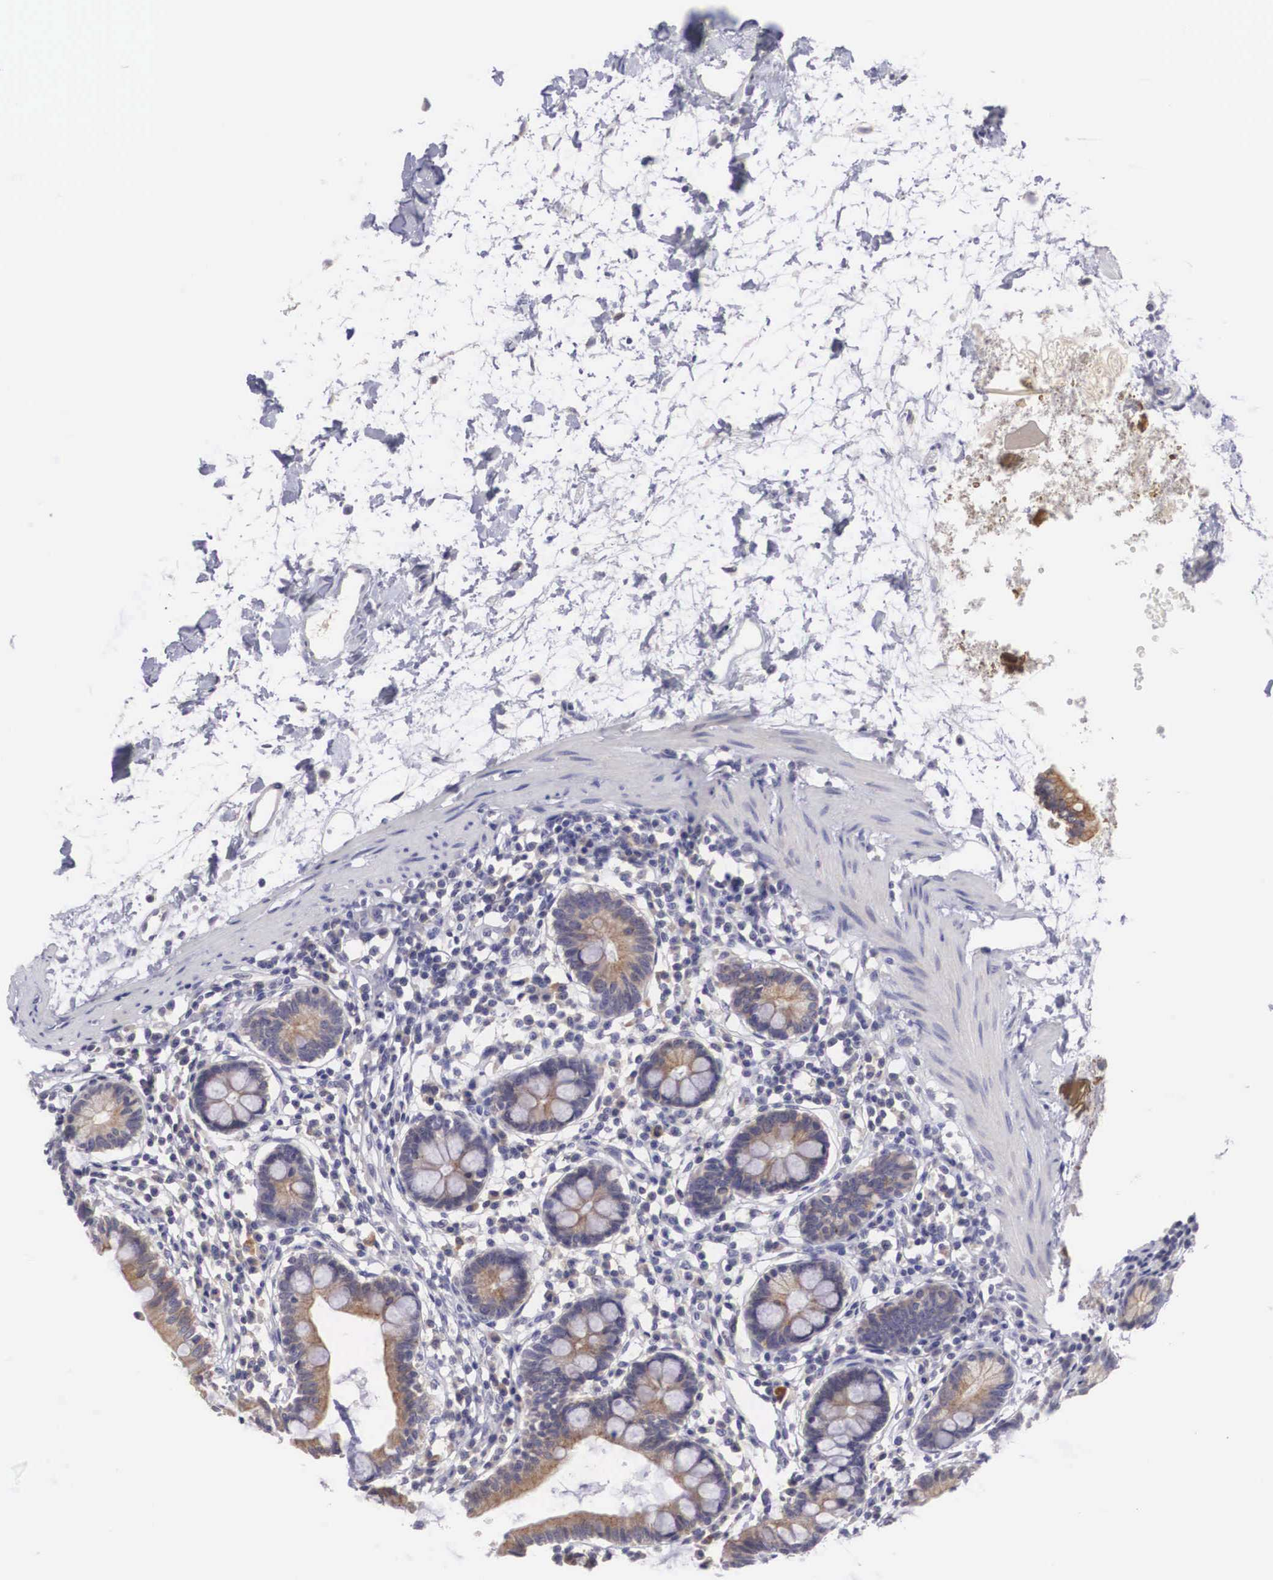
{"staining": {"intensity": "moderate", "quantity": "25%-75%", "location": "cytoplasmic/membranous"}, "tissue": "small intestine", "cell_type": "Glandular cells", "image_type": "normal", "snomed": [{"axis": "morphology", "description": "Normal tissue, NOS"}, {"axis": "topography", "description": "Small intestine"}], "caption": "Small intestine stained for a protein (brown) demonstrates moderate cytoplasmic/membranous positive positivity in about 25%-75% of glandular cells.", "gene": "NREP", "patient": {"sex": "female", "age": 37}}